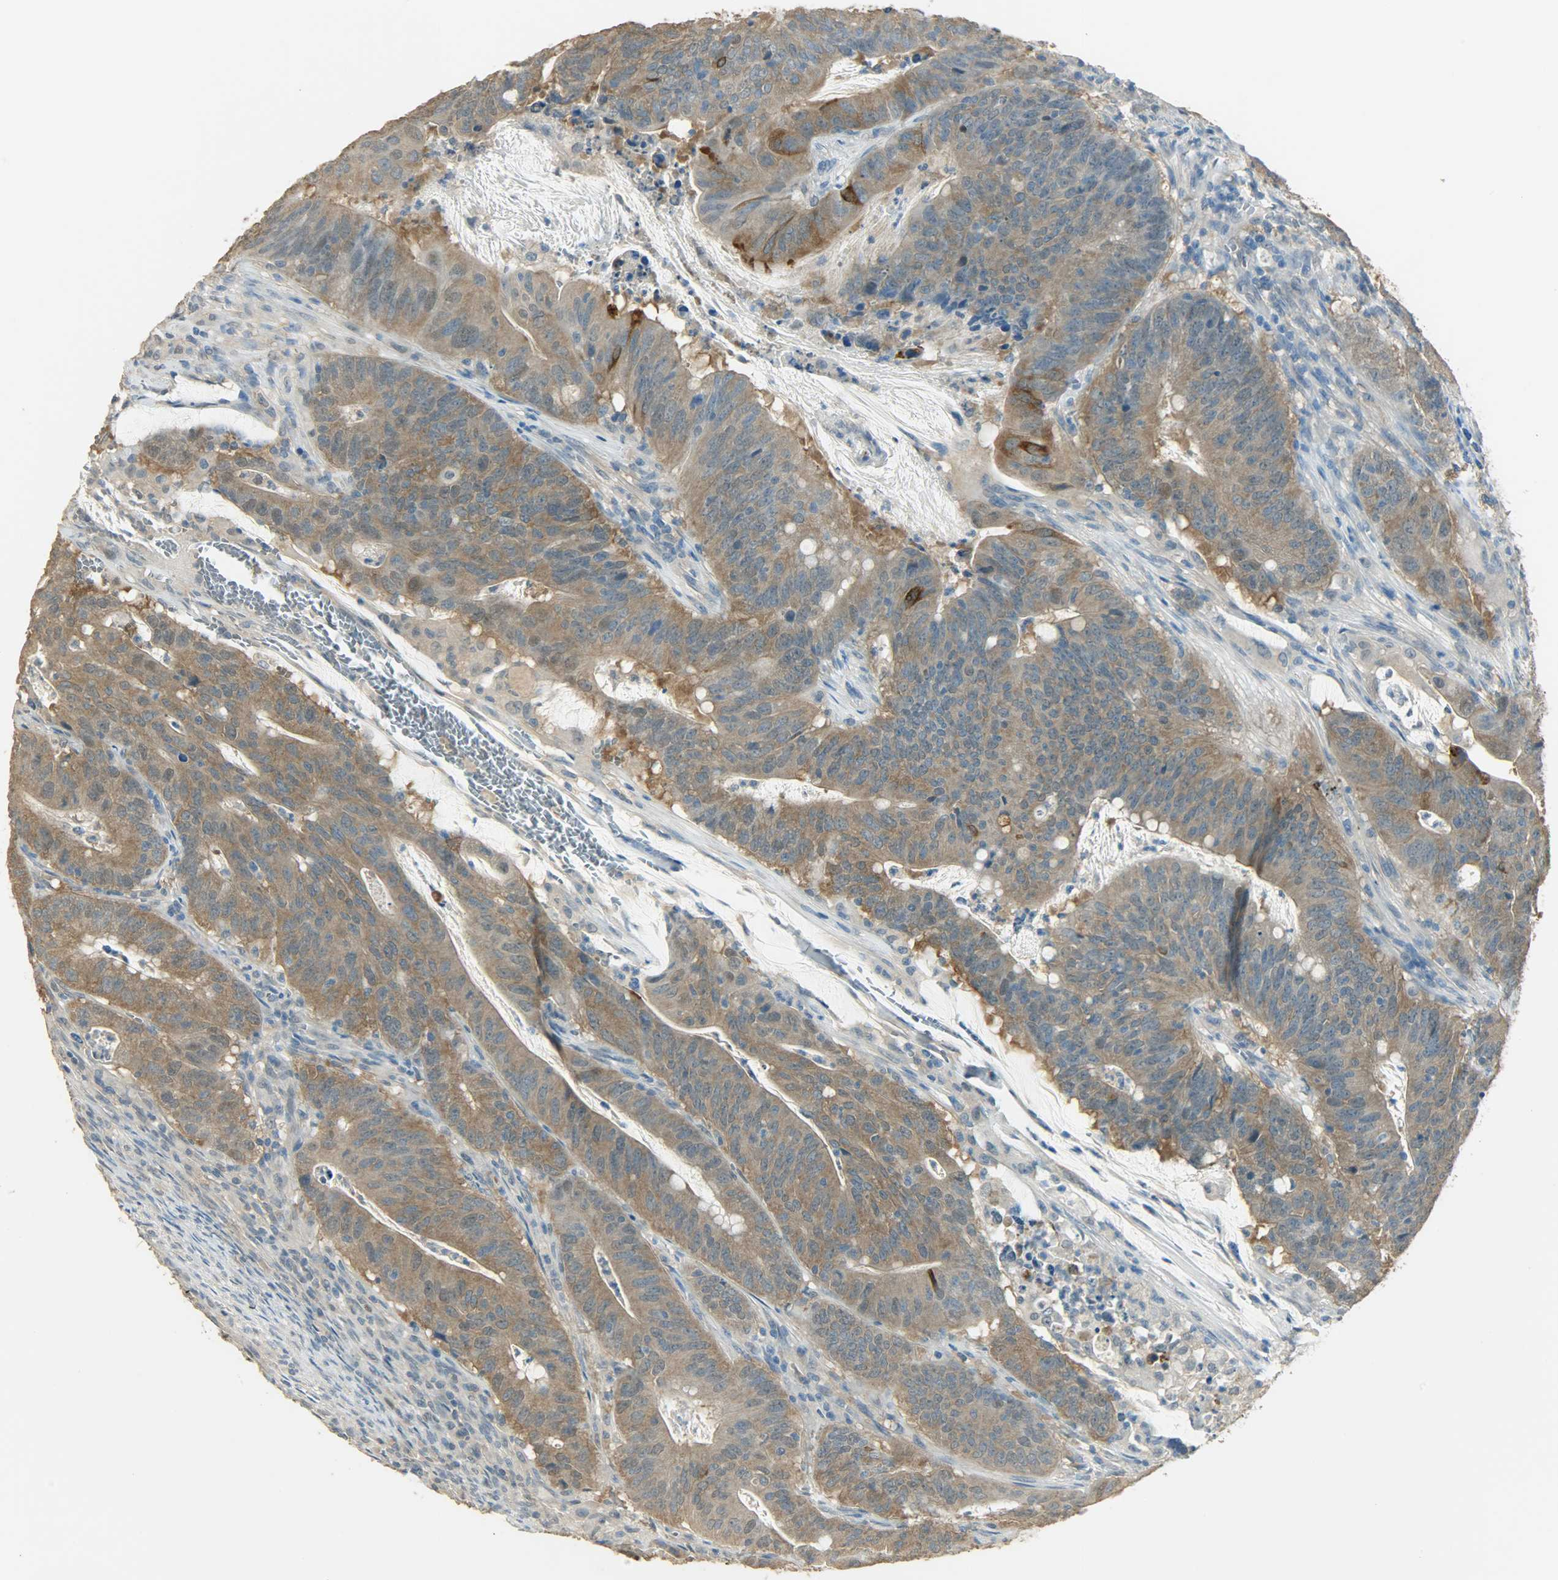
{"staining": {"intensity": "moderate", "quantity": ">75%", "location": "cytoplasmic/membranous"}, "tissue": "colorectal cancer", "cell_type": "Tumor cells", "image_type": "cancer", "snomed": [{"axis": "morphology", "description": "Adenocarcinoma, NOS"}, {"axis": "topography", "description": "Colon"}], "caption": "Tumor cells display moderate cytoplasmic/membranous positivity in approximately >75% of cells in colorectal cancer.", "gene": "PRMT5", "patient": {"sex": "male", "age": 45}}